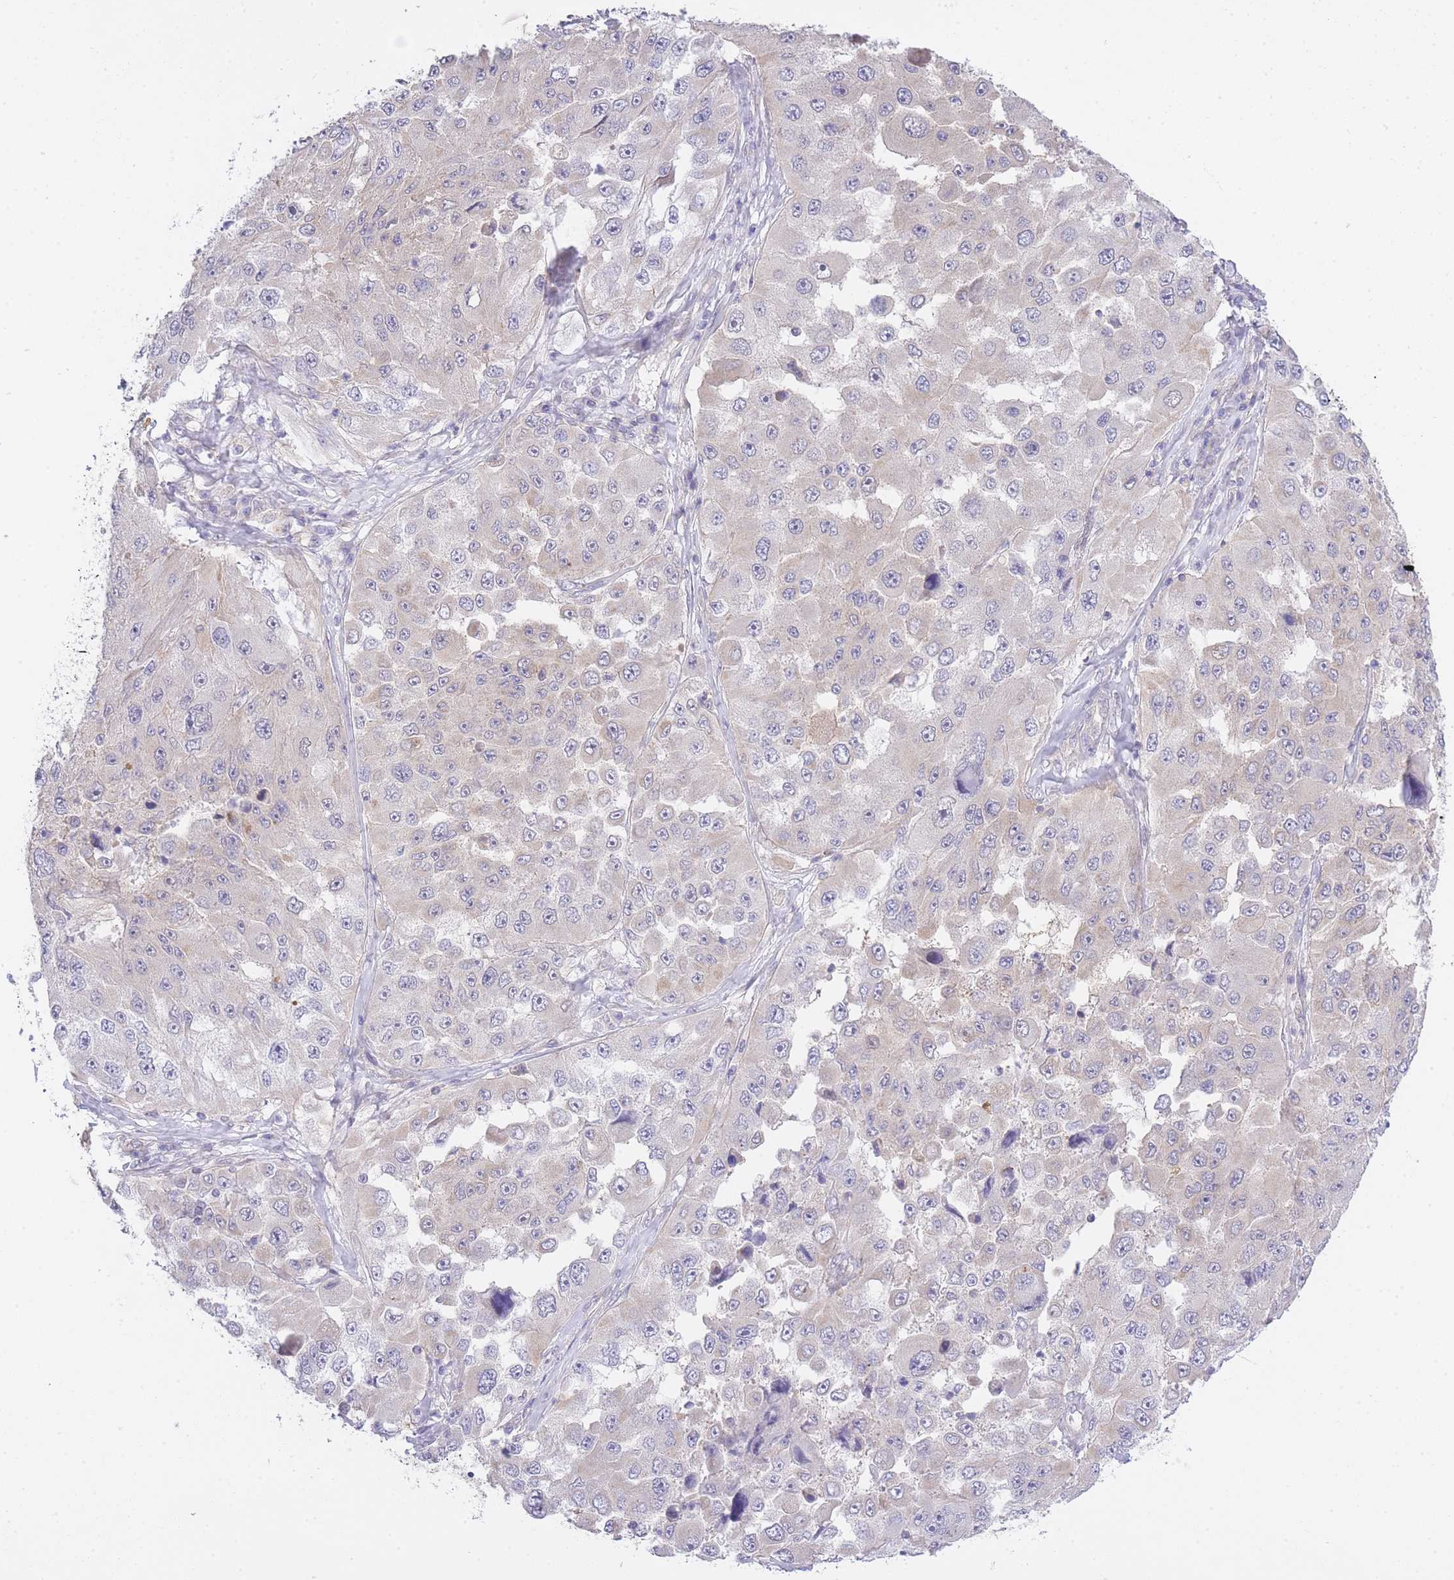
{"staining": {"intensity": "negative", "quantity": "none", "location": "none"}, "tissue": "melanoma", "cell_type": "Tumor cells", "image_type": "cancer", "snomed": [{"axis": "morphology", "description": "Malignant melanoma, Metastatic site"}, {"axis": "topography", "description": "Lymph node"}], "caption": "Immunohistochemical staining of malignant melanoma (metastatic site) shows no significant staining in tumor cells.", "gene": "CTBP1", "patient": {"sex": "male", "age": 62}}